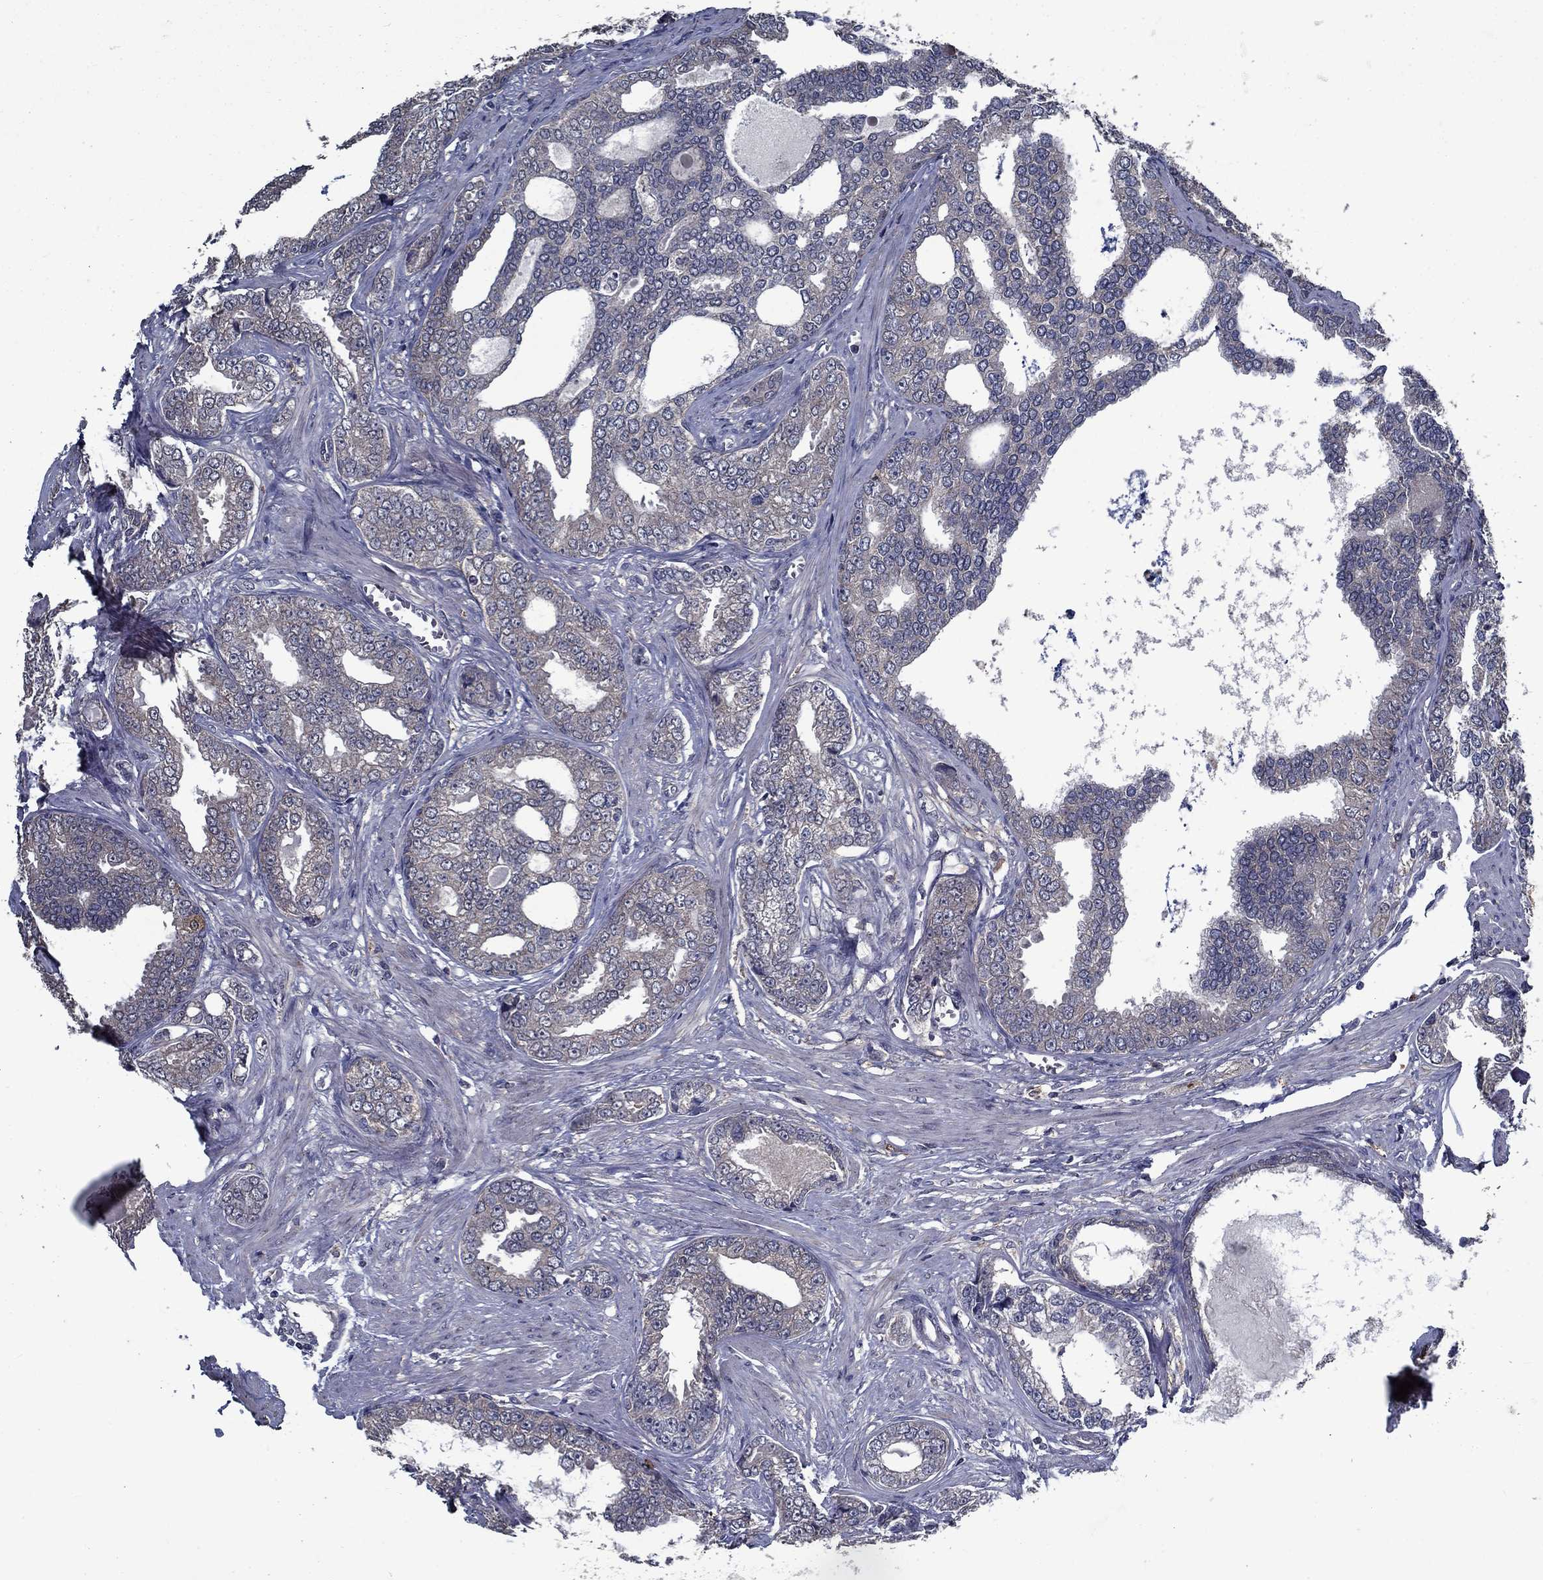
{"staining": {"intensity": "negative", "quantity": "none", "location": "none"}, "tissue": "prostate cancer", "cell_type": "Tumor cells", "image_type": "cancer", "snomed": [{"axis": "morphology", "description": "Adenocarcinoma, NOS"}, {"axis": "topography", "description": "Prostate"}], "caption": "There is no significant staining in tumor cells of prostate cancer (adenocarcinoma).", "gene": "SLC44A1", "patient": {"sex": "male", "age": 67}}